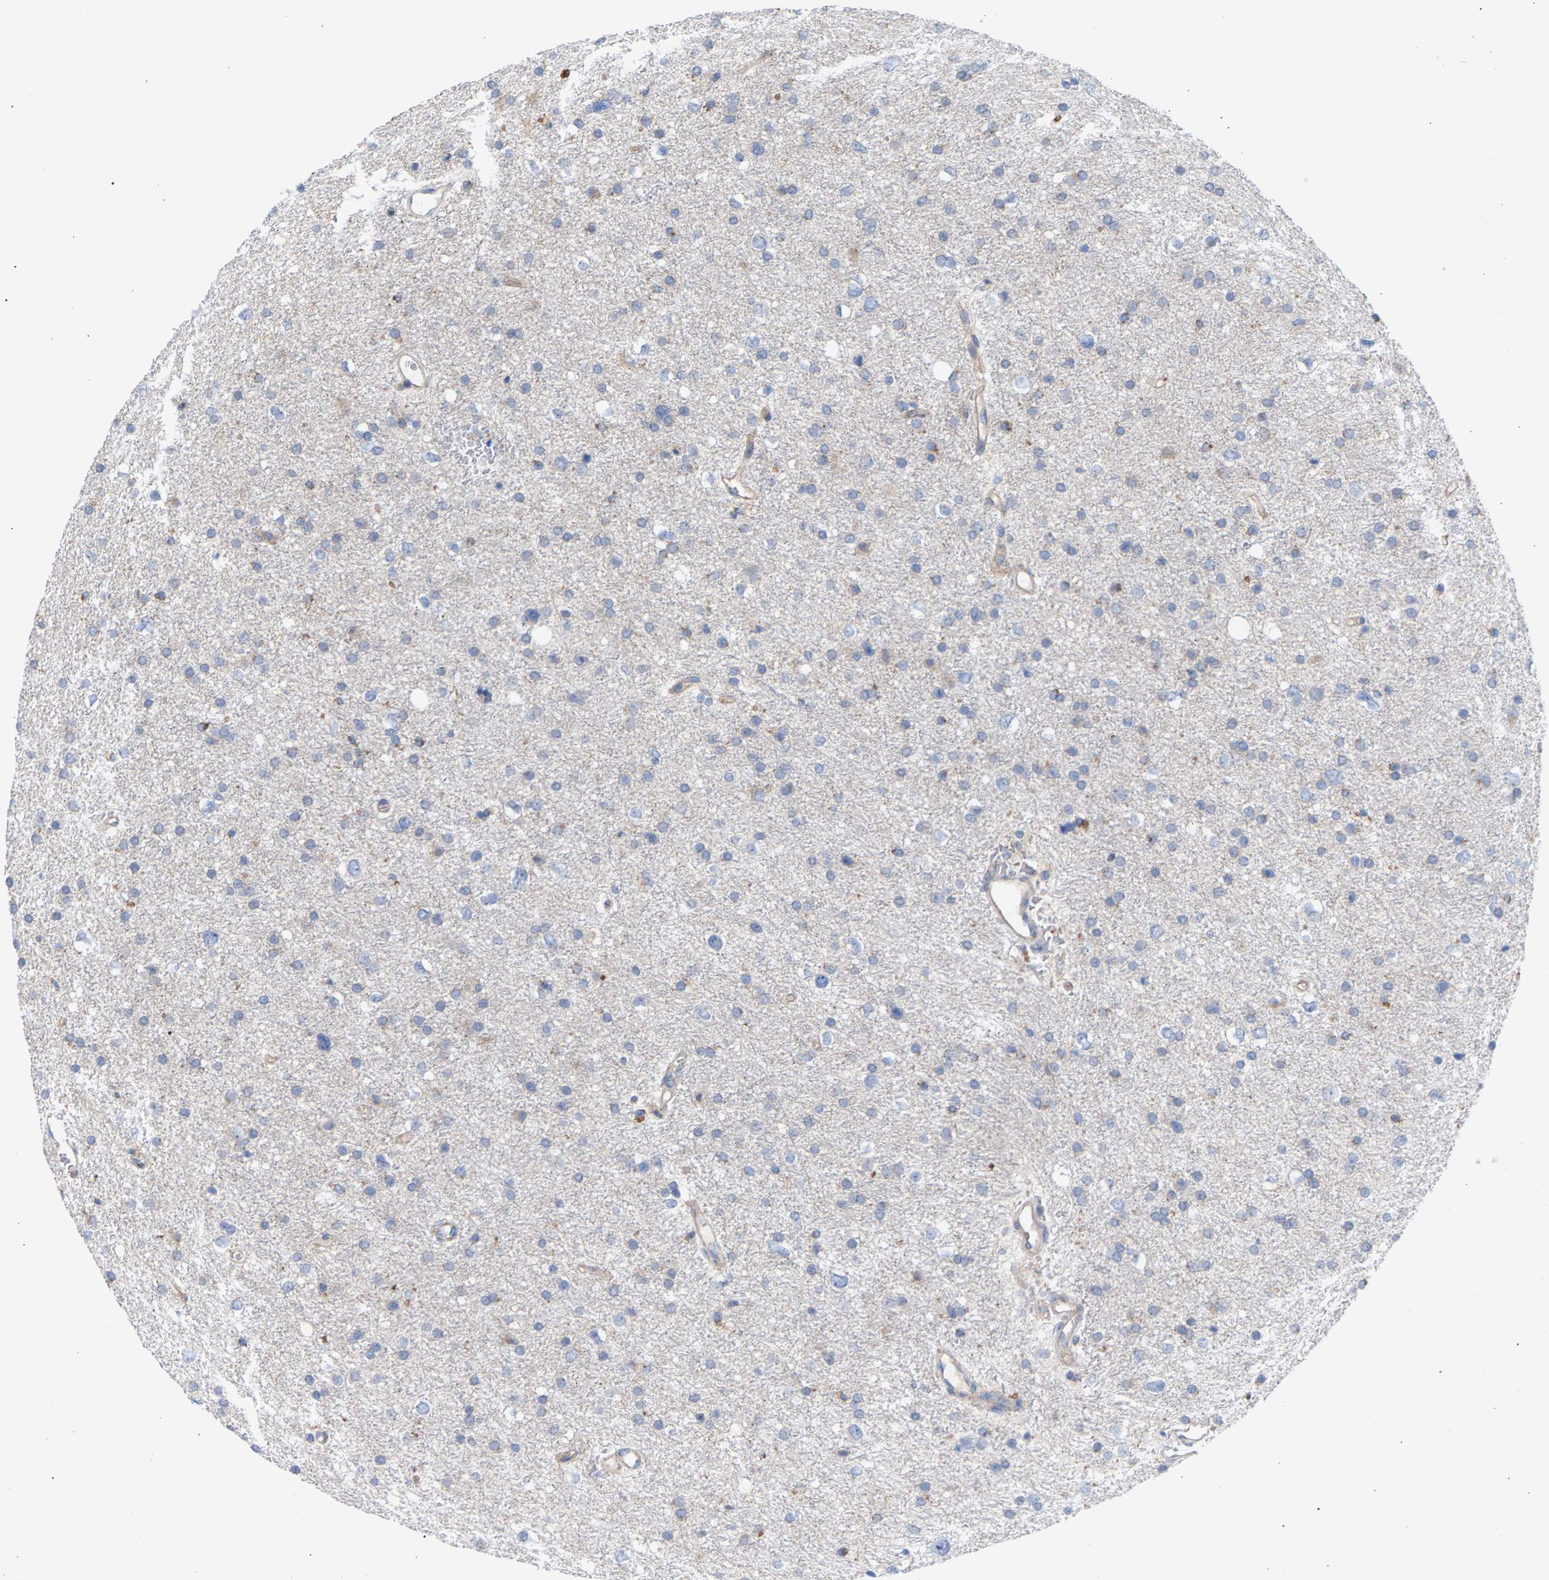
{"staining": {"intensity": "negative", "quantity": "none", "location": "none"}, "tissue": "glioma", "cell_type": "Tumor cells", "image_type": "cancer", "snomed": [{"axis": "morphology", "description": "Glioma, malignant, Low grade"}, {"axis": "topography", "description": "Brain"}], "caption": "Immunohistochemistry (IHC) photomicrograph of neoplastic tissue: human low-grade glioma (malignant) stained with DAB displays no significant protein positivity in tumor cells.", "gene": "MAMDC2", "patient": {"sex": "female", "age": 37}}